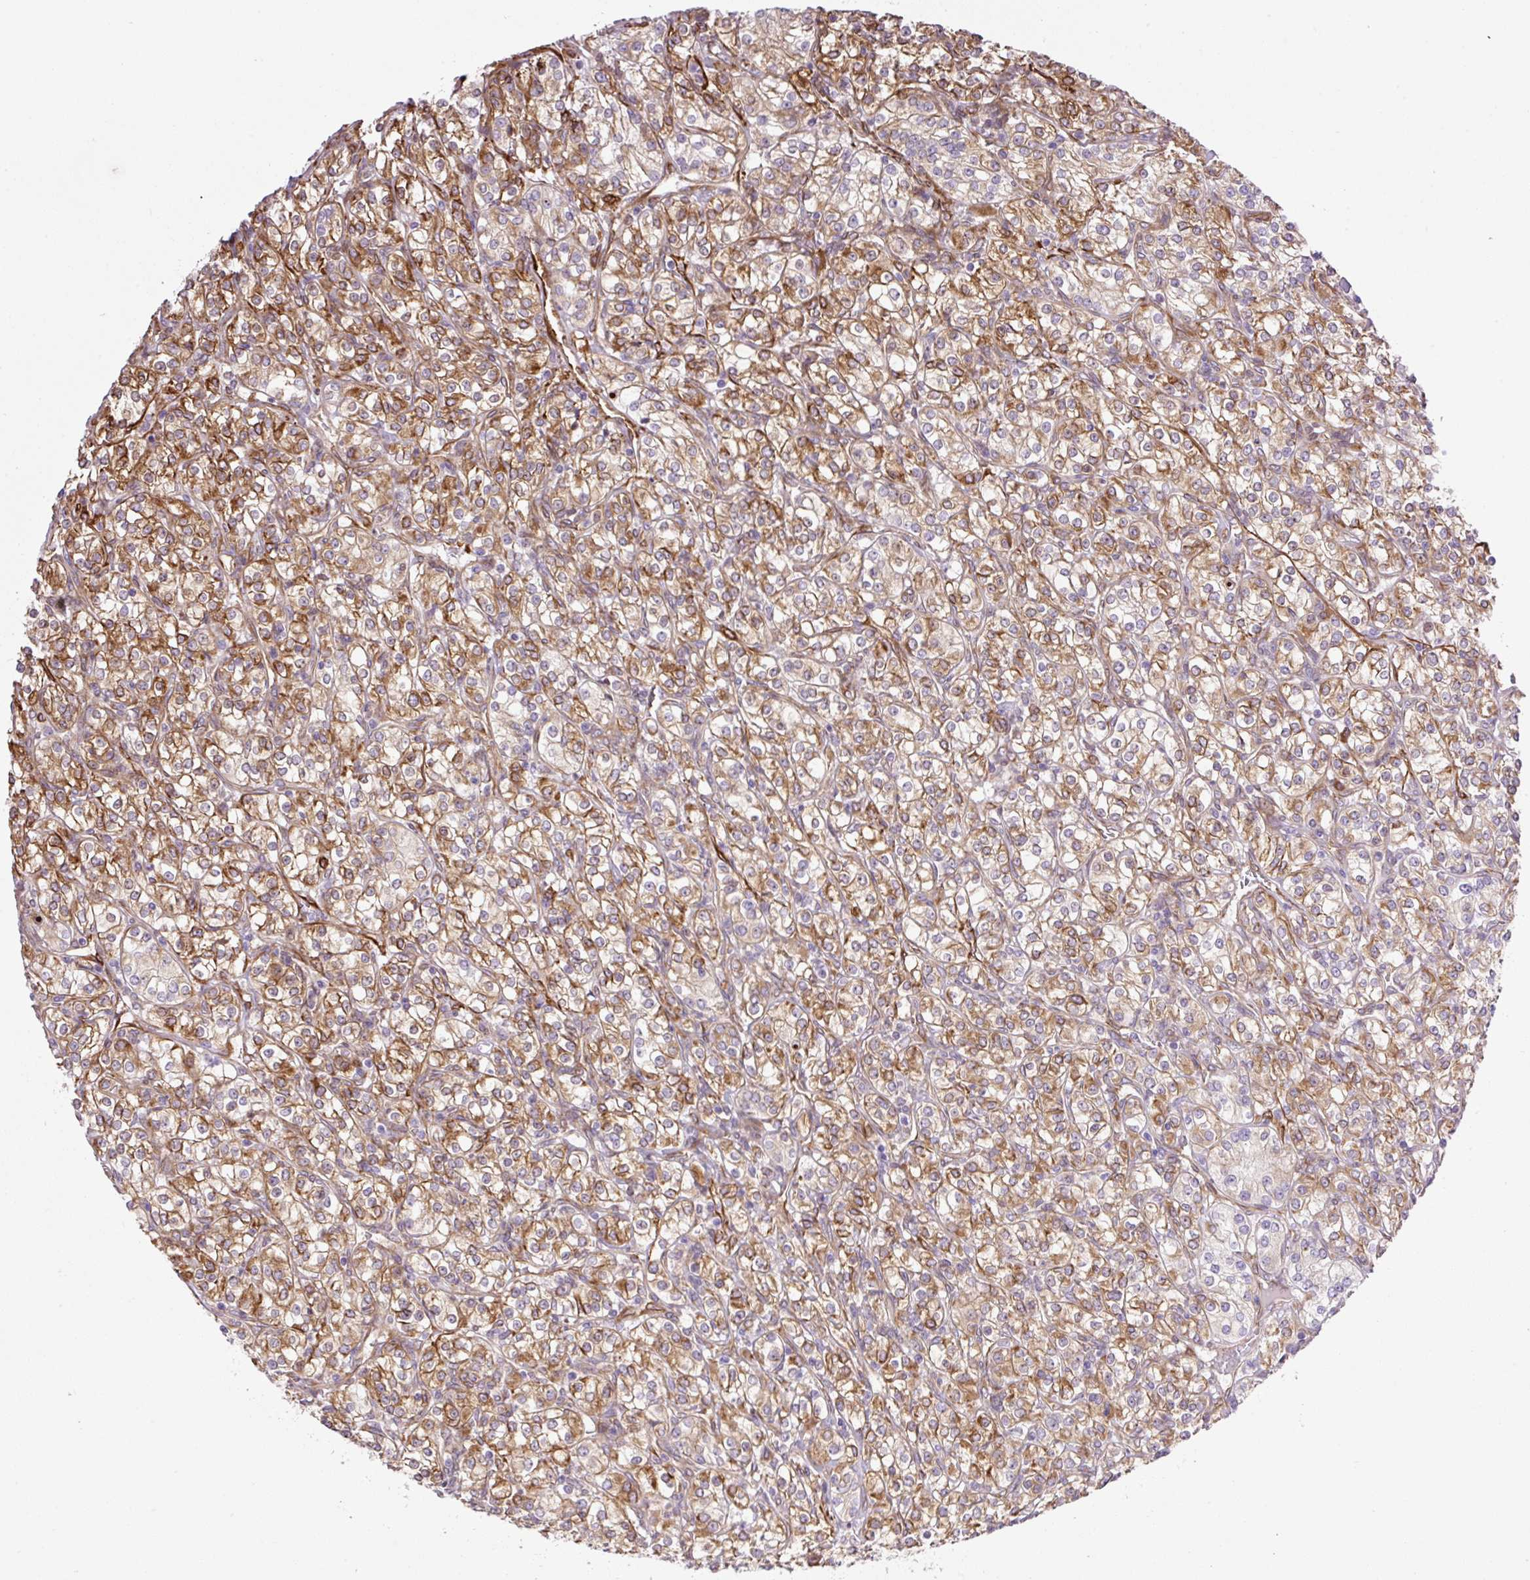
{"staining": {"intensity": "moderate", "quantity": ">75%", "location": "cytoplasmic/membranous"}, "tissue": "renal cancer", "cell_type": "Tumor cells", "image_type": "cancer", "snomed": [{"axis": "morphology", "description": "Adenocarcinoma, NOS"}, {"axis": "topography", "description": "Kidney"}], "caption": "IHC of human adenocarcinoma (renal) shows medium levels of moderate cytoplasmic/membranous positivity in approximately >75% of tumor cells. The staining was performed using DAB, with brown indicating positive protein expression. Nuclei are stained blue with hematoxylin.", "gene": "RAB30", "patient": {"sex": "male", "age": 77}}